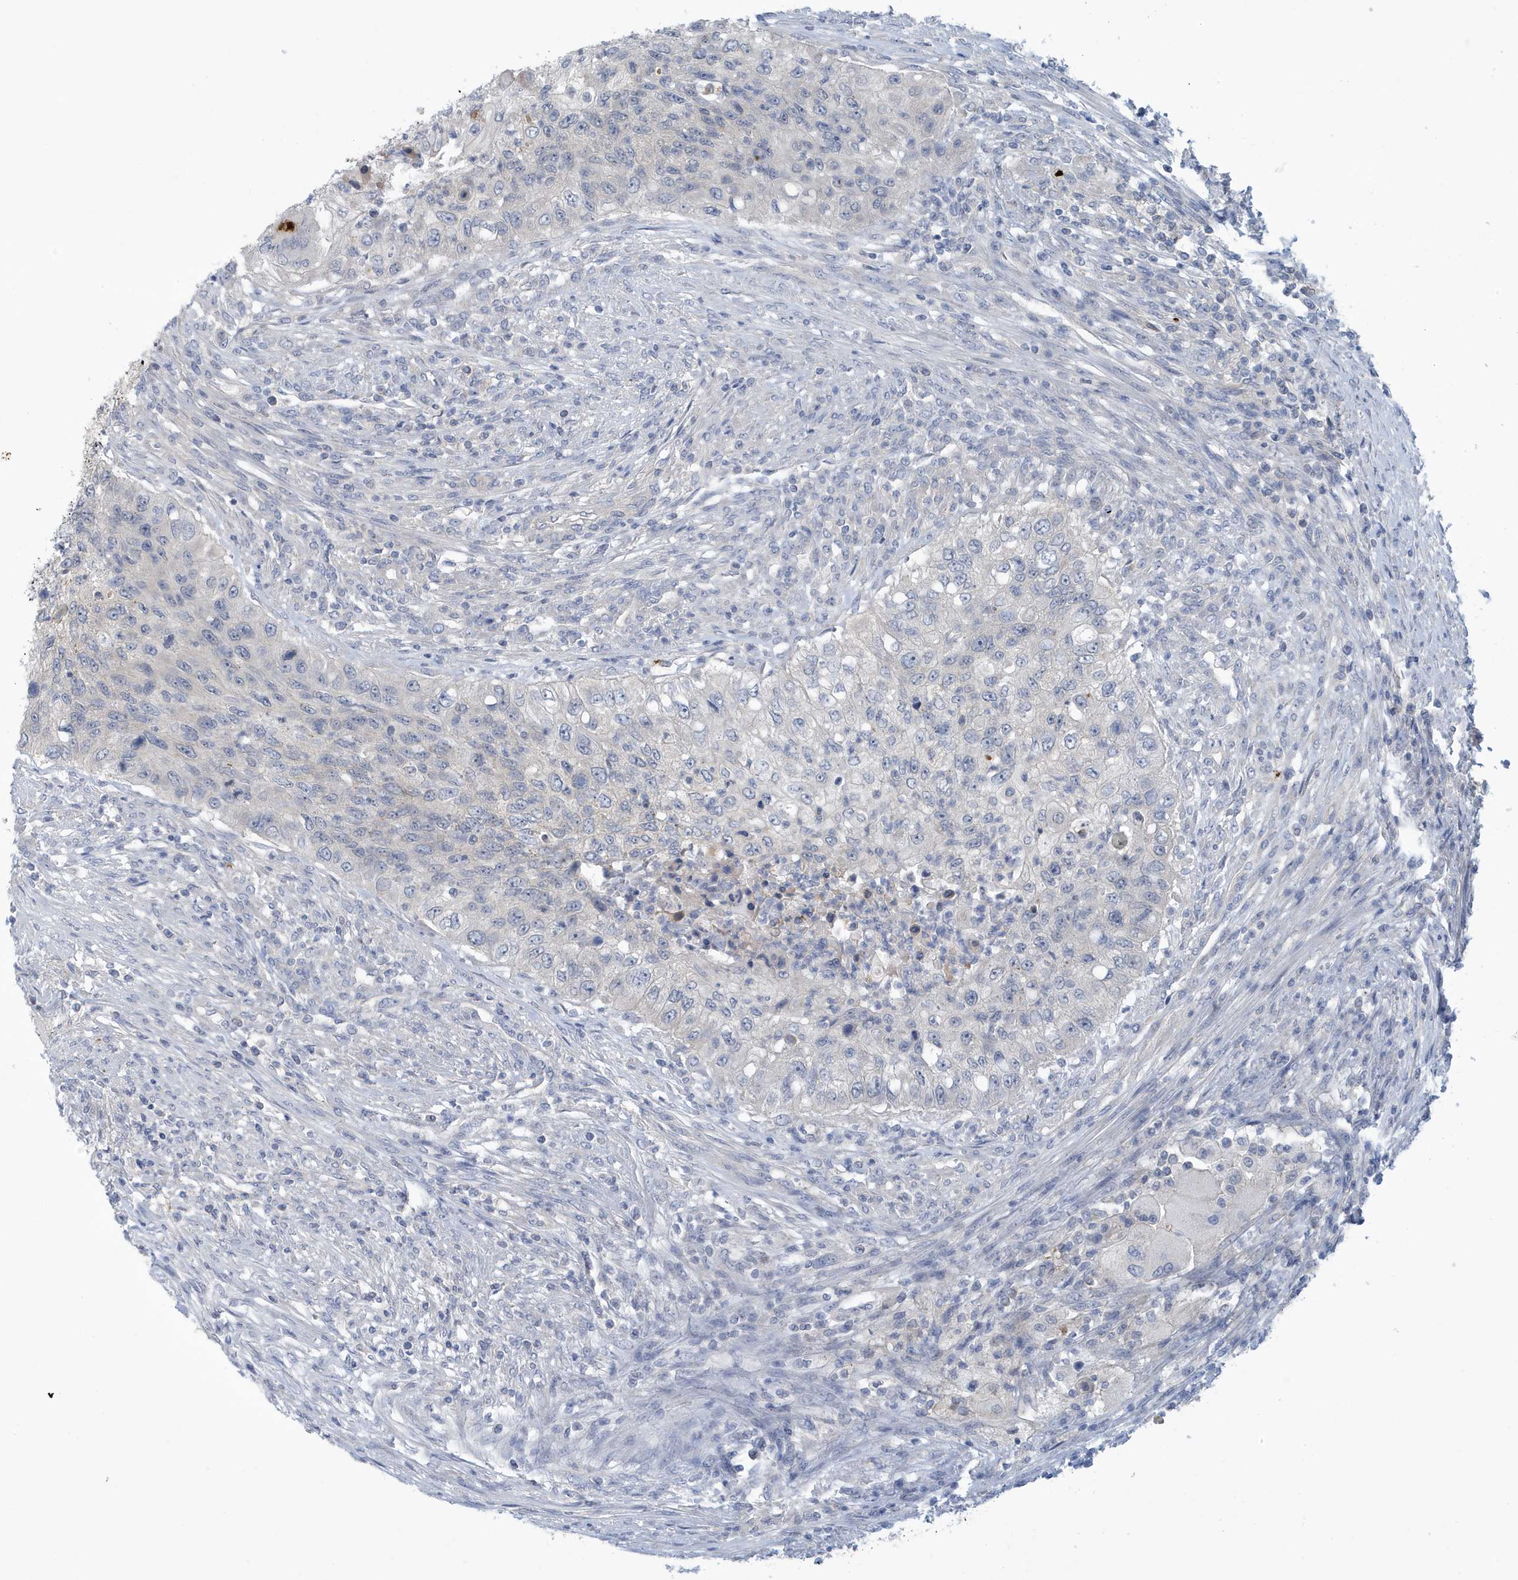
{"staining": {"intensity": "negative", "quantity": "none", "location": "none"}, "tissue": "urothelial cancer", "cell_type": "Tumor cells", "image_type": "cancer", "snomed": [{"axis": "morphology", "description": "Urothelial carcinoma, High grade"}, {"axis": "topography", "description": "Urinary bladder"}], "caption": "Immunohistochemical staining of high-grade urothelial carcinoma displays no significant positivity in tumor cells. The staining is performed using DAB brown chromogen with nuclei counter-stained in using hematoxylin.", "gene": "VTA1", "patient": {"sex": "female", "age": 60}}